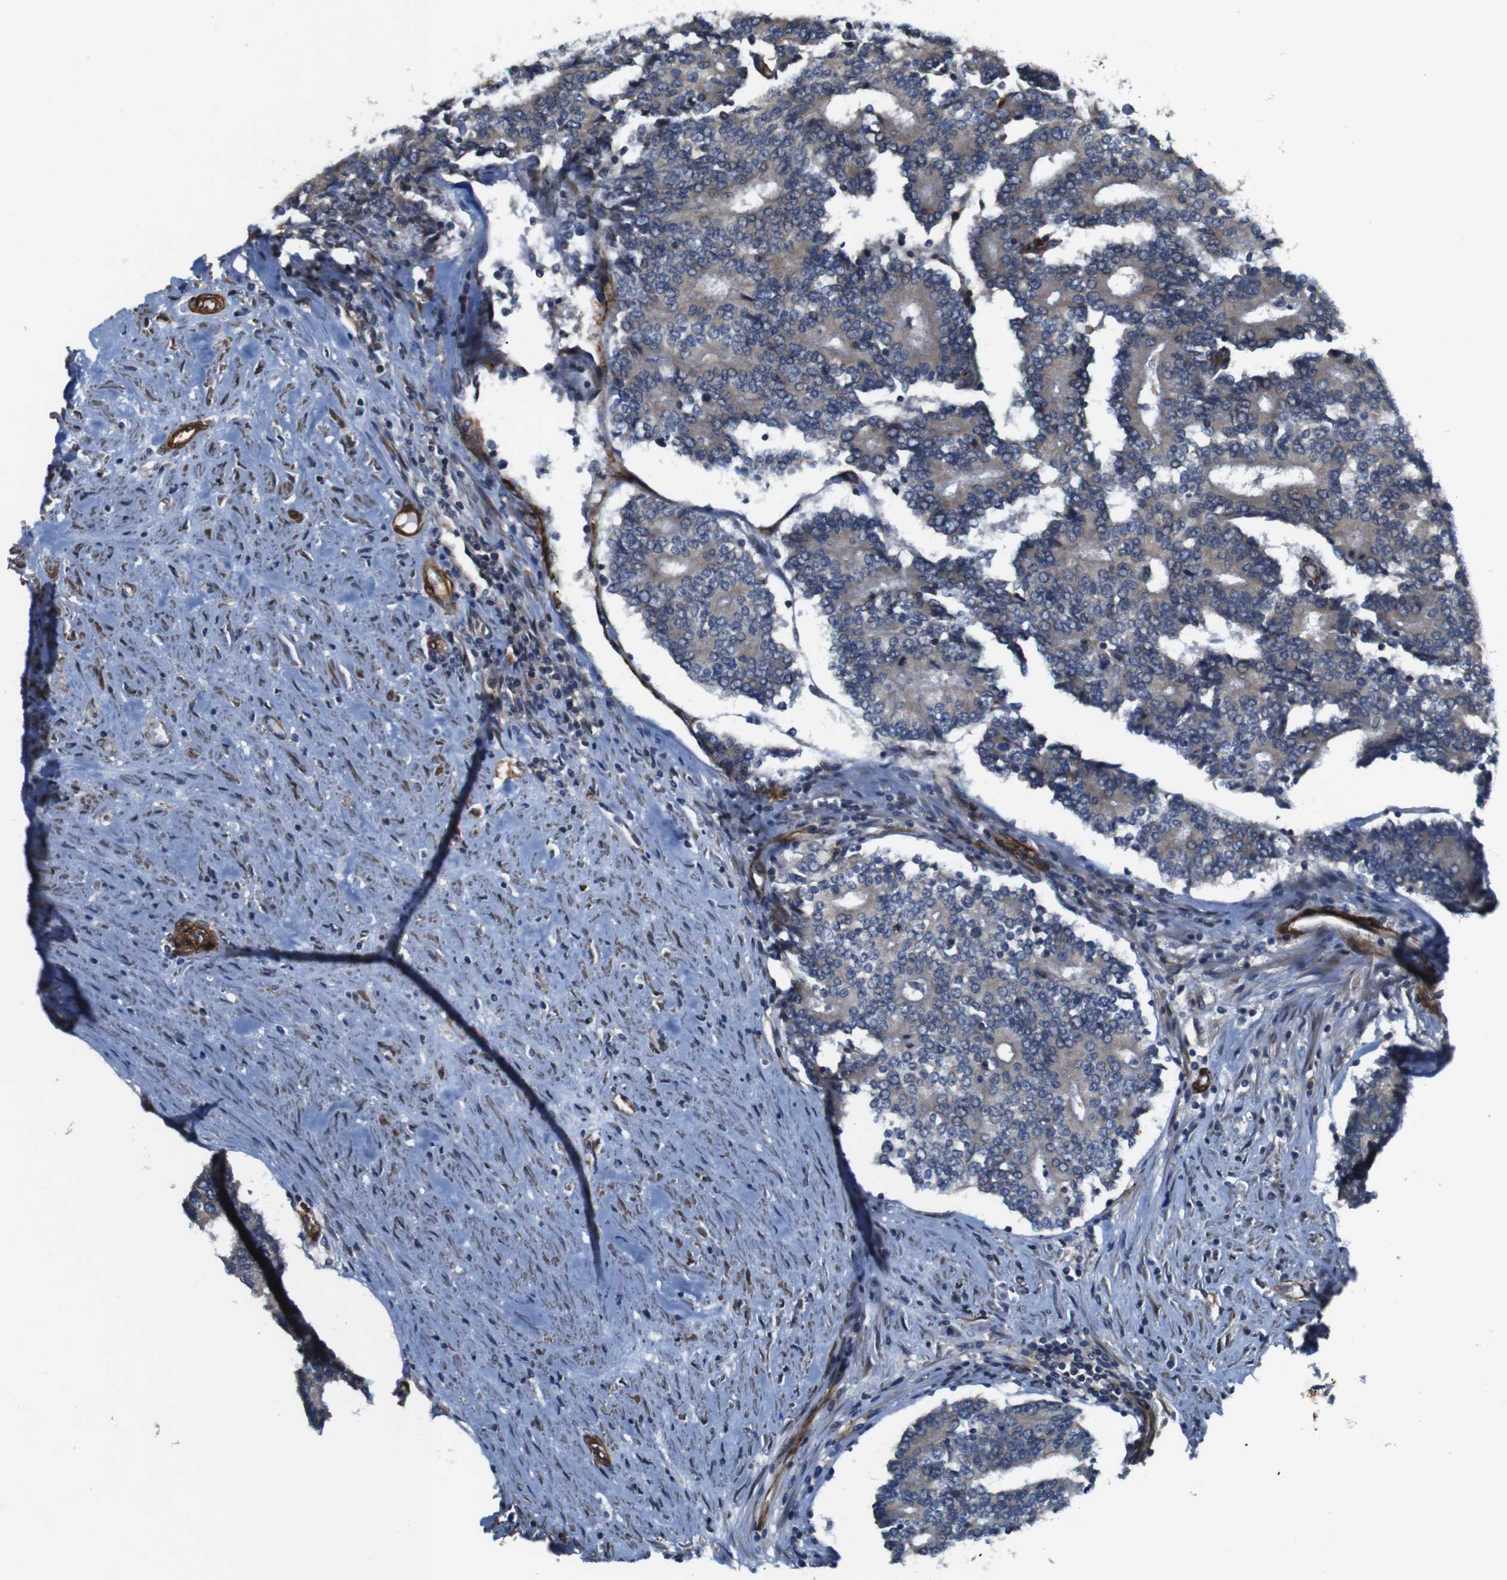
{"staining": {"intensity": "weak", "quantity": ">75%", "location": "cytoplasmic/membranous"}, "tissue": "prostate cancer", "cell_type": "Tumor cells", "image_type": "cancer", "snomed": [{"axis": "morphology", "description": "Normal tissue, NOS"}, {"axis": "morphology", "description": "Adenocarcinoma, High grade"}, {"axis": "topography", "description": "Prostate"}, {"axis": "topography", "description": "Seminal veicle"}], "caption": "Approximately >75% of tumor cells in human prostate cancer exhibit weak cytoplasmic/membranous protein positivity as visualized by brown immunohistochemical staining.", "gene": "GGT7", "patient": {"sex": "male", "age": 55}}